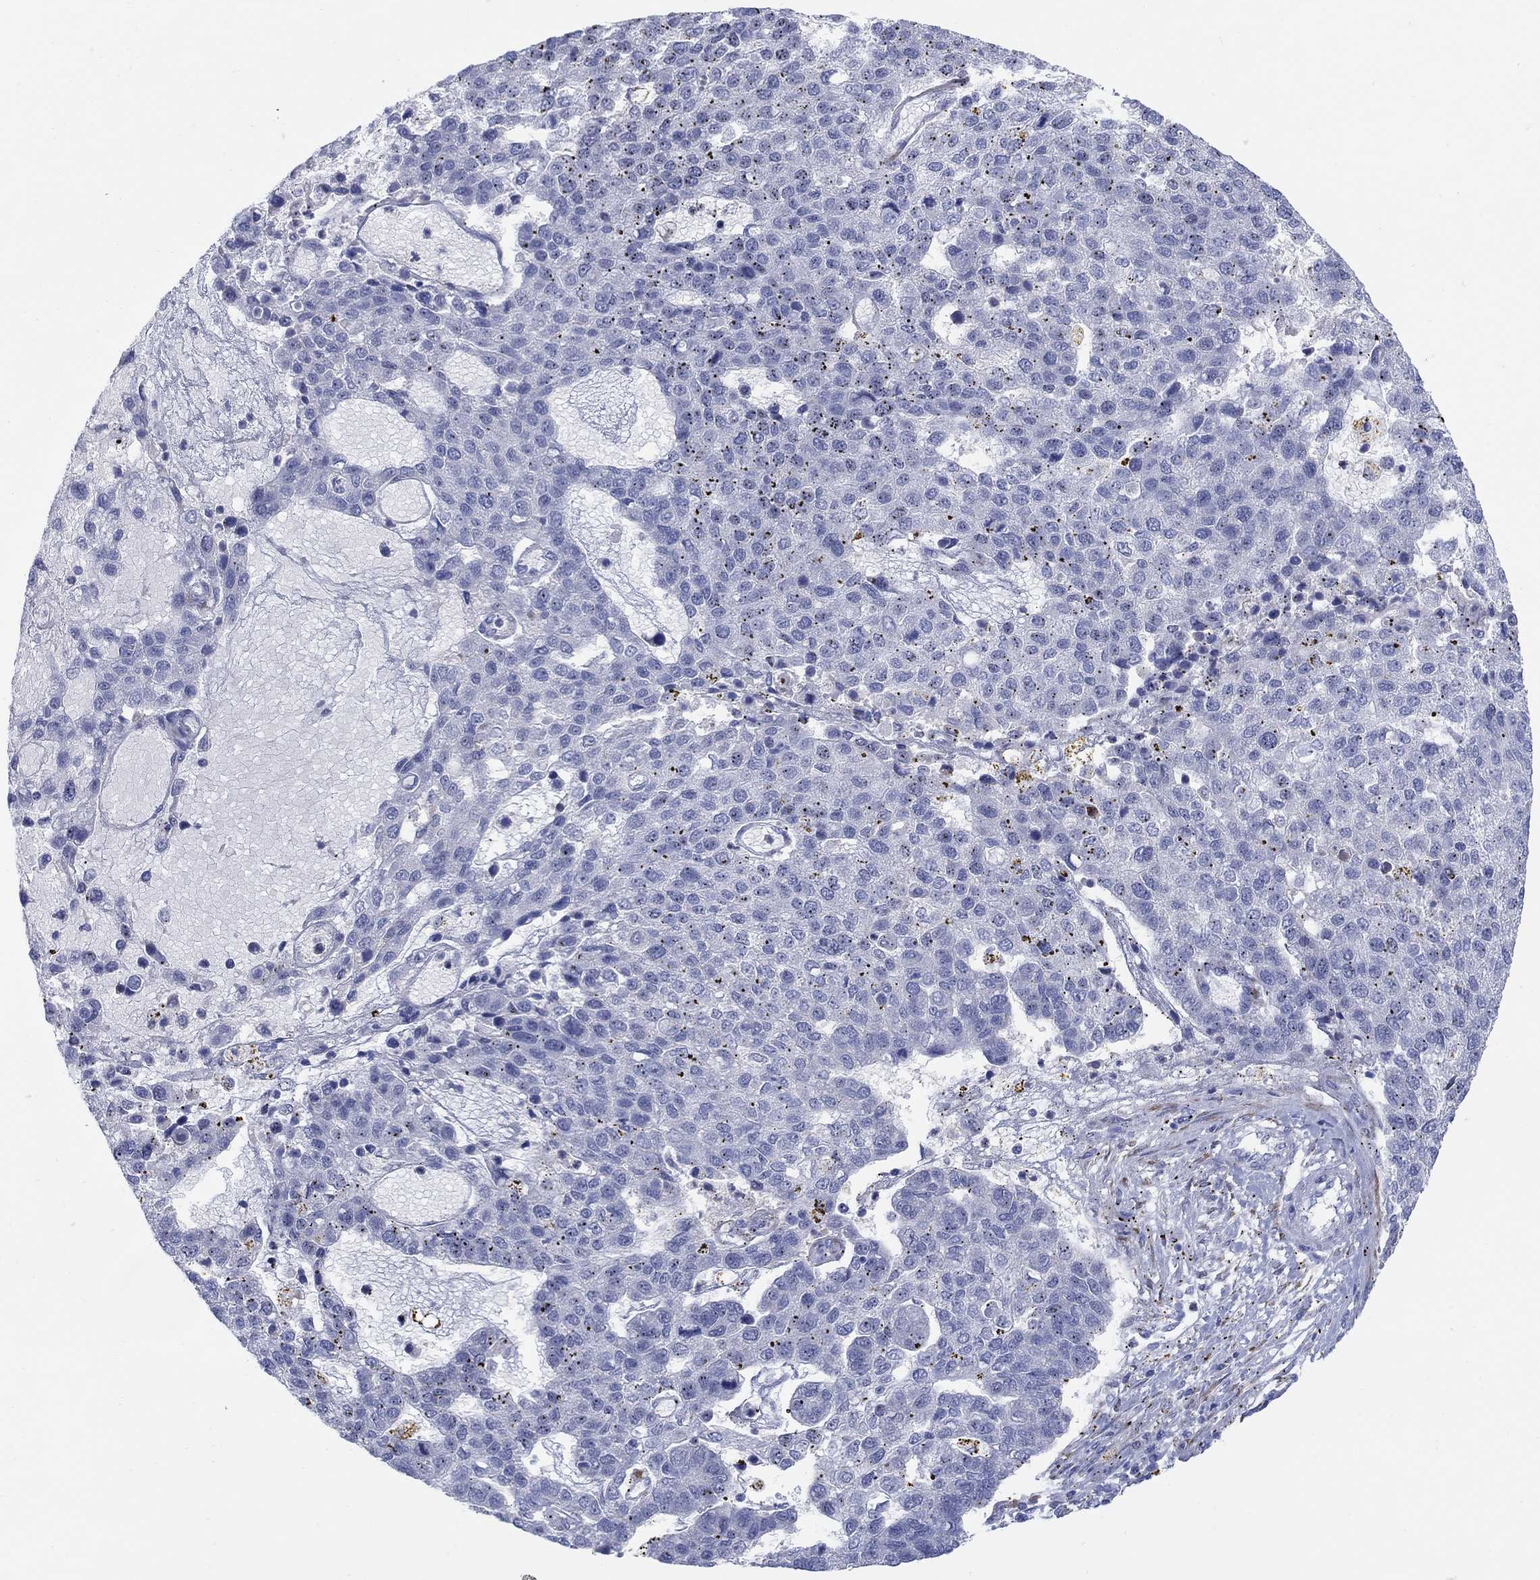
{"staining": {"intensity": "negative", "quantity": "none", "location": "none"}, "tissue": "pancreatic cancer", "cell_type": "Tumor cells", "image_type": "cancer", "snomed": [{"axis": "morphology", "description": "Adenocarcinoma, NOS"}, {"axis": "topography", "description": "Pancreas"}], "caption": "A high-resolution micrograph shows immunohistochemistry staining of pancreatic cancer (adenocarcinoma), which reveals no significant staining in tumor cells.", "gene": "REEP2", "patient": {"sex": "female", "age": 61}}